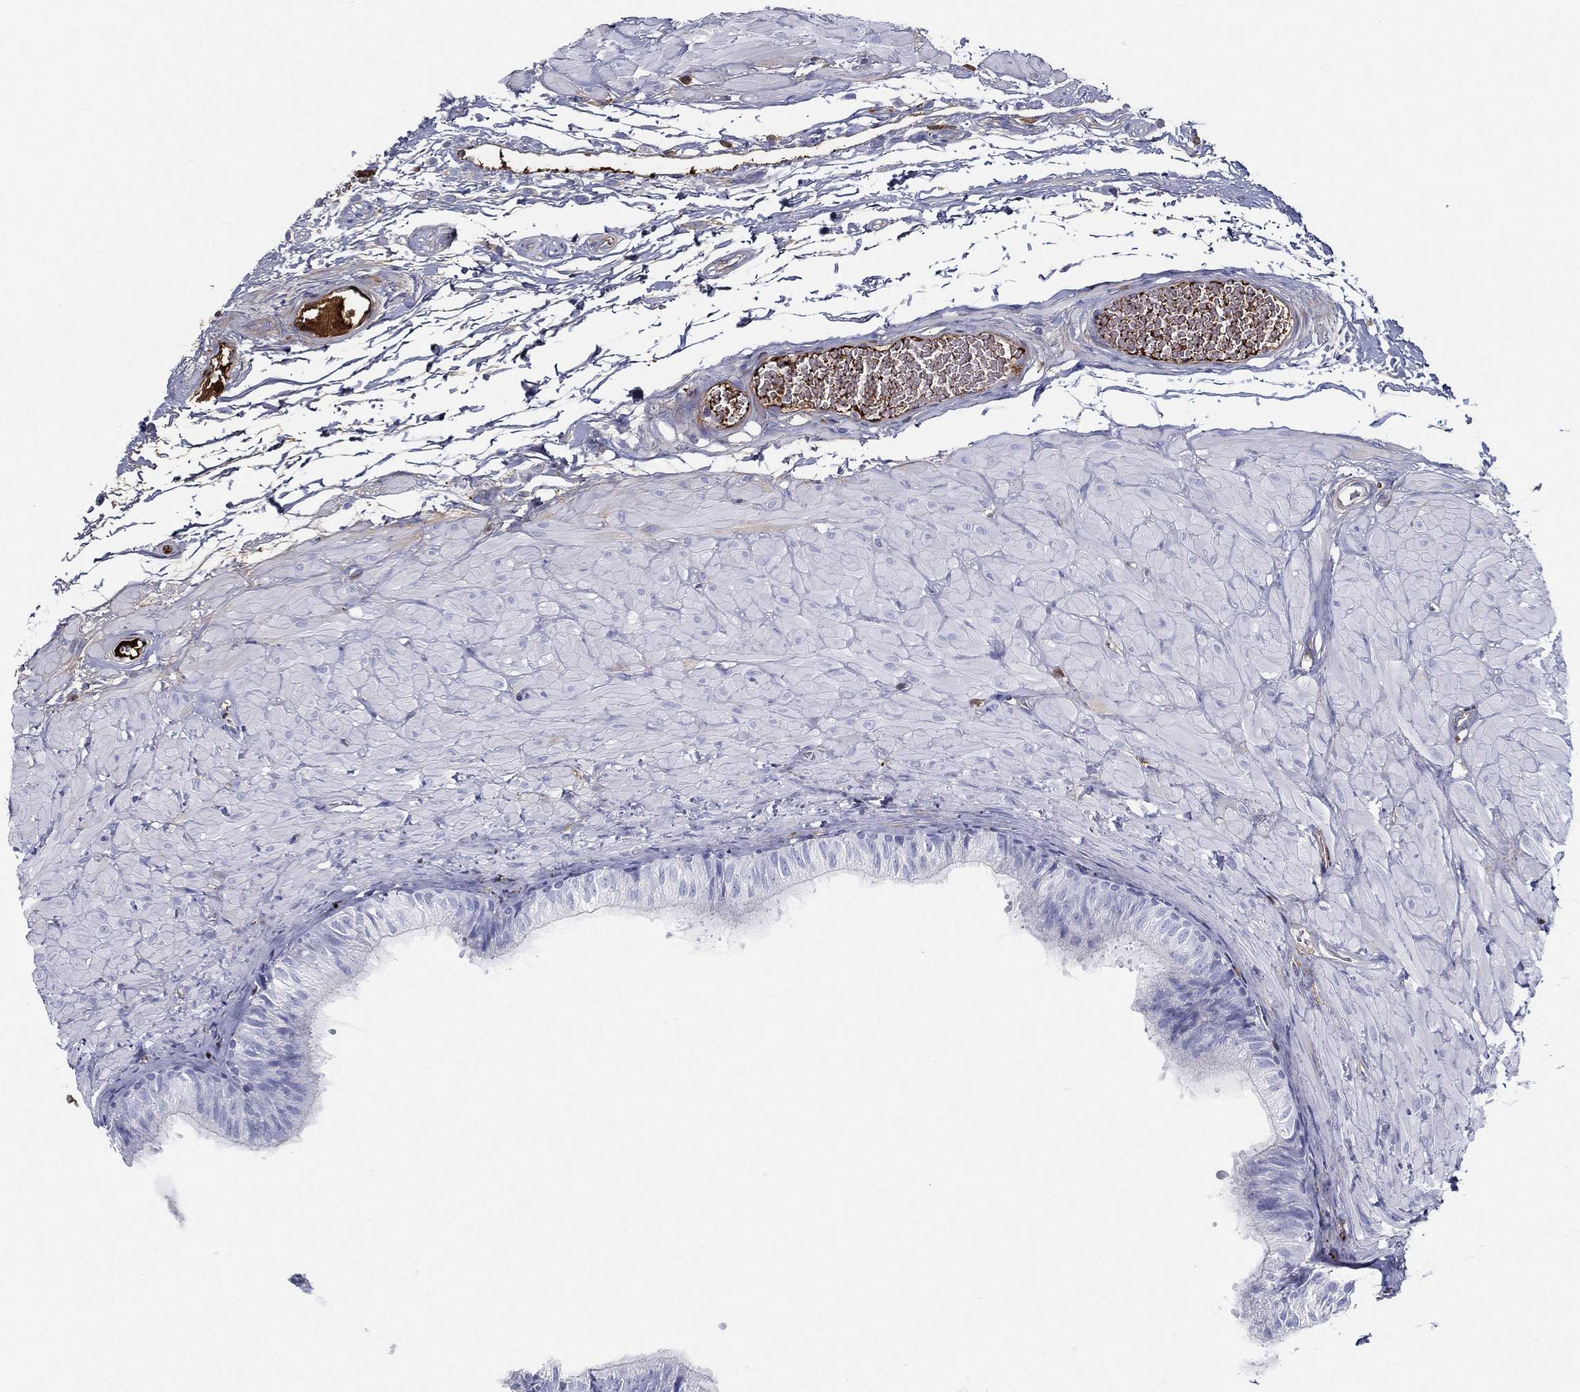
{"staining": {"intensity": "negative", "quantity": "none", "location": "none"}, "tissue": "epididymis", "cell_type": "Glandular cells", "image_type": "normal", "snomed": [{"axis": "morphology", "description": "Normal tissue, NOS"}, {"axis": "topography", "description": "Epididymis"}, {"axis": "topography", "description": "Vas deferens"}], "caption": "DAB immunohistochemical staining of normal epididymis exhibits no significant expression in glandular cells.", "gene": "IFNB1", "patient": {"sex": "male", "age": 23}}